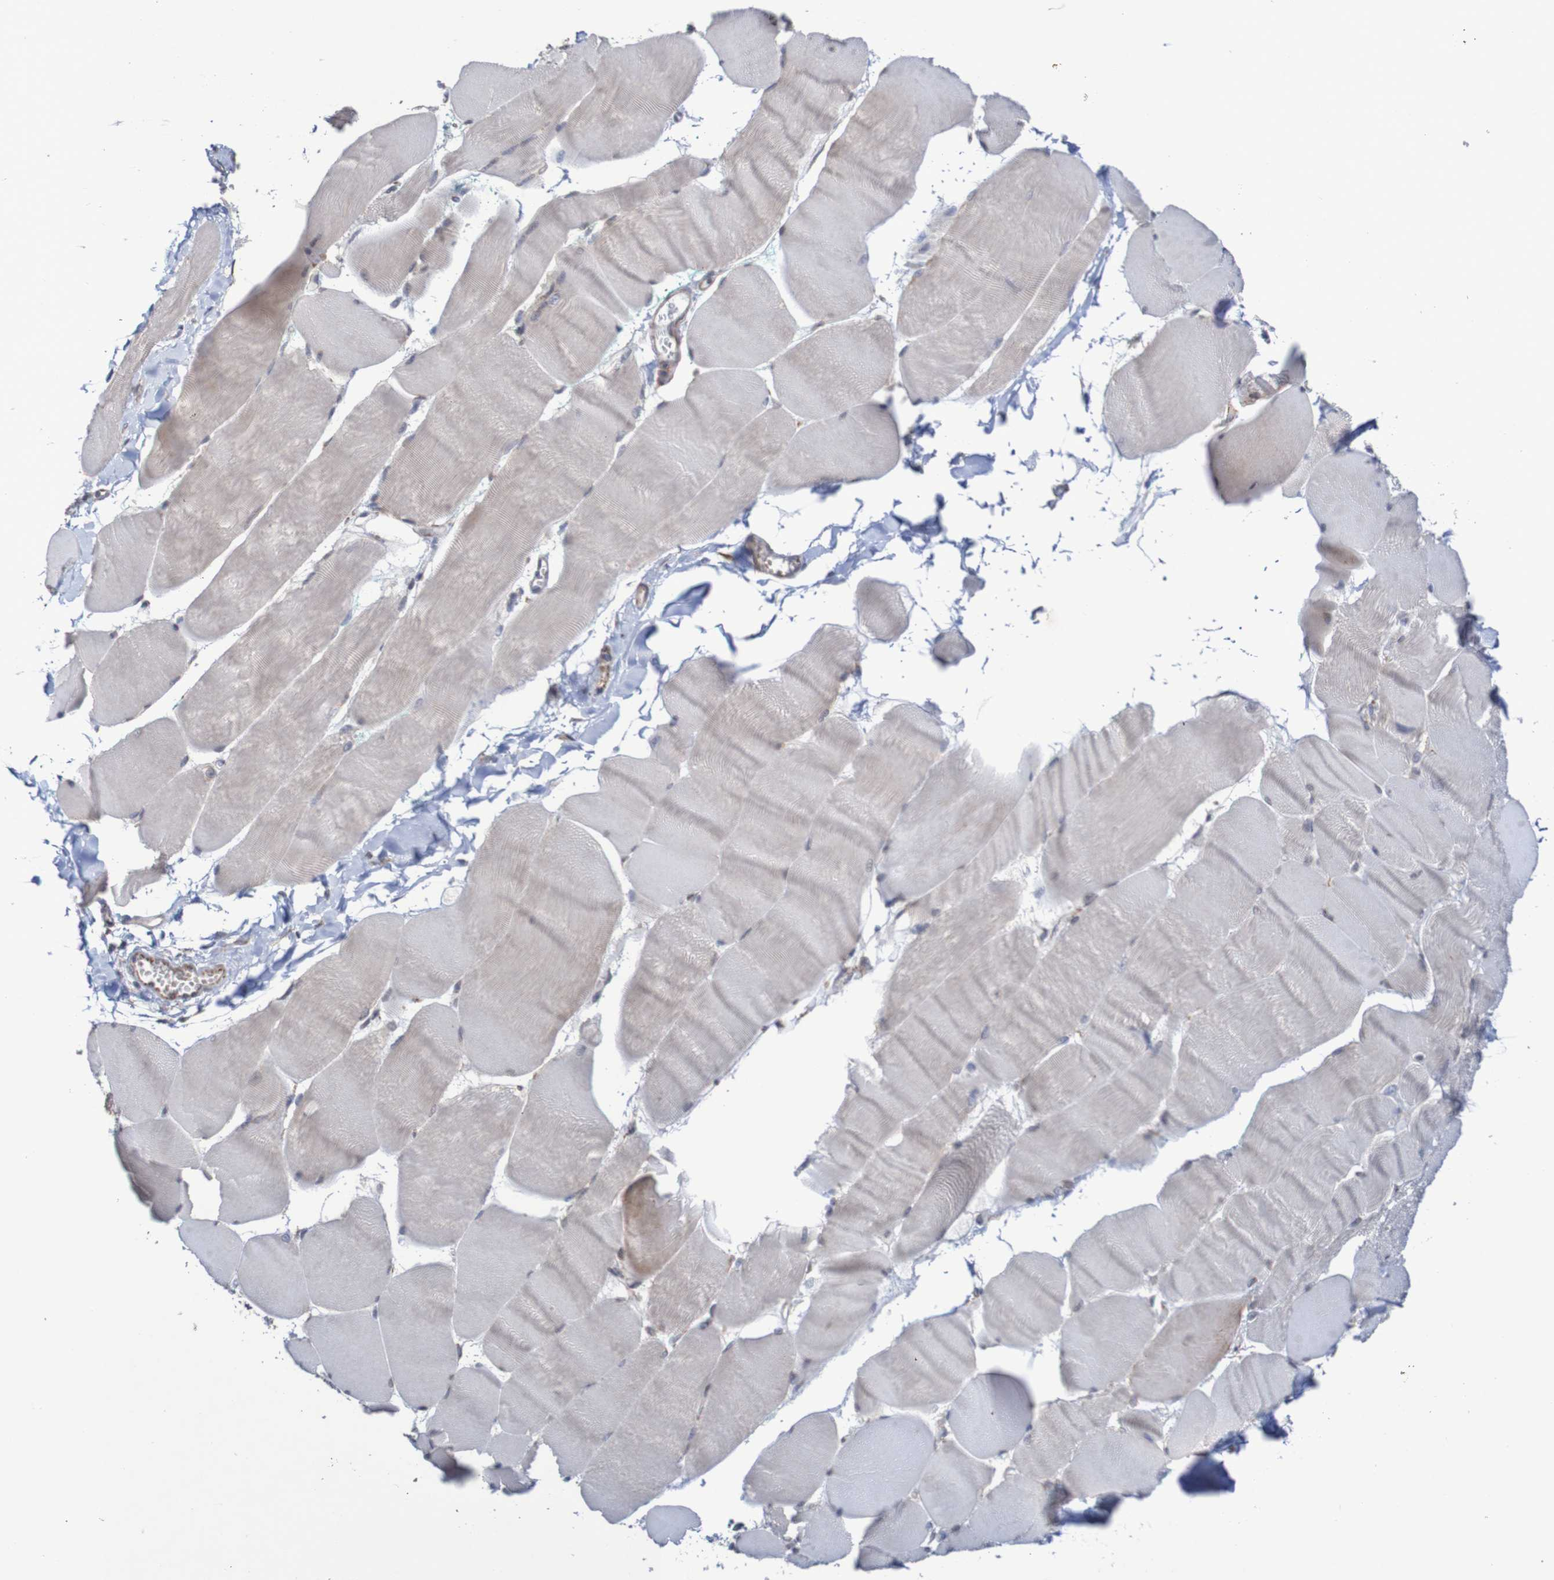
{"staining": {"intensity": "weak", "quantity": ">75%", "location": "cytoplasmic/membranous"}, "tissue": "skeletal muscle", "cell_type": "Myocytes", "image_type": "normal", "snomed": [{"axis": "morphology", "description": "Normal tissue, NOS"}, {"axis": "morphology", "description": "Squamous cell carcinoma, NOS"}, {"axis": "topography", "description": "Skeletal muscle"}], "caption": "A photomicrograph of human skeletal muscle stained for a protein reveals weak cytoplasmic/membranous brown staining in myocytes. The protein is shown in brown color, while the nuclei are stained blue.", "gene": "DVL1", "patient": {"sex": "male", "age": 51}}